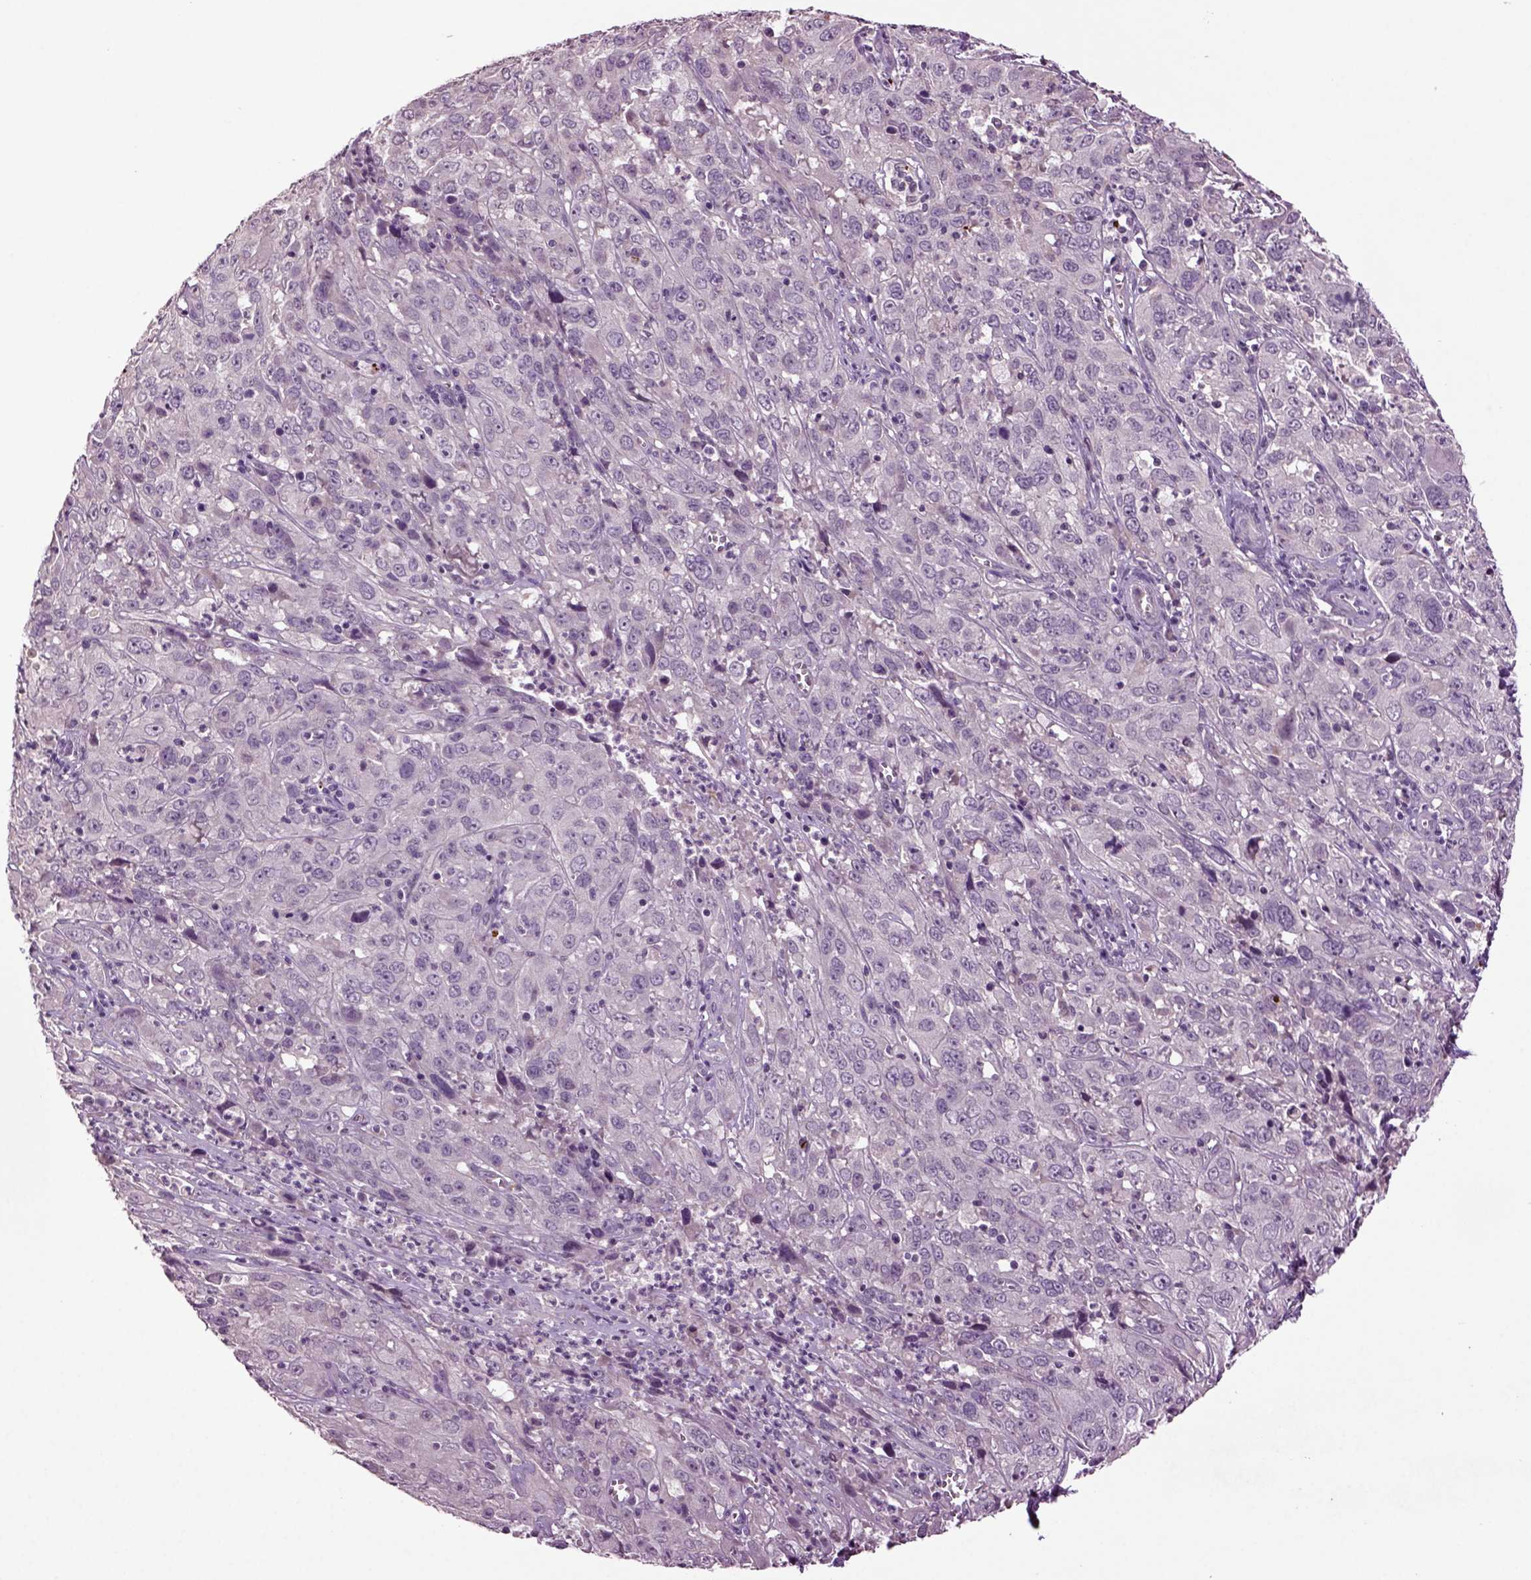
{"staining": {"intensity": "negative", "quantity": "none", "location": "none"}, "tissue": "cervical cancer", "cell_type": "Tumor cells", "image_type": "cancer", "snomed": [{"axis": "morphology", "description": "Squamous cell carcinoma, NOS"}, {"axis": "topography", "description": "Cervix"}], "caption": "This photomicrograph is of squamous cell carcinoma (cervical) stained with immunohistochemistry (IHC) to label a protein in brown with the nuclei are counter-stained blue. There is no positivity in tumor cells.", "gene": "SLC17A6", "patient": {"sex": "female", "age": 32}}